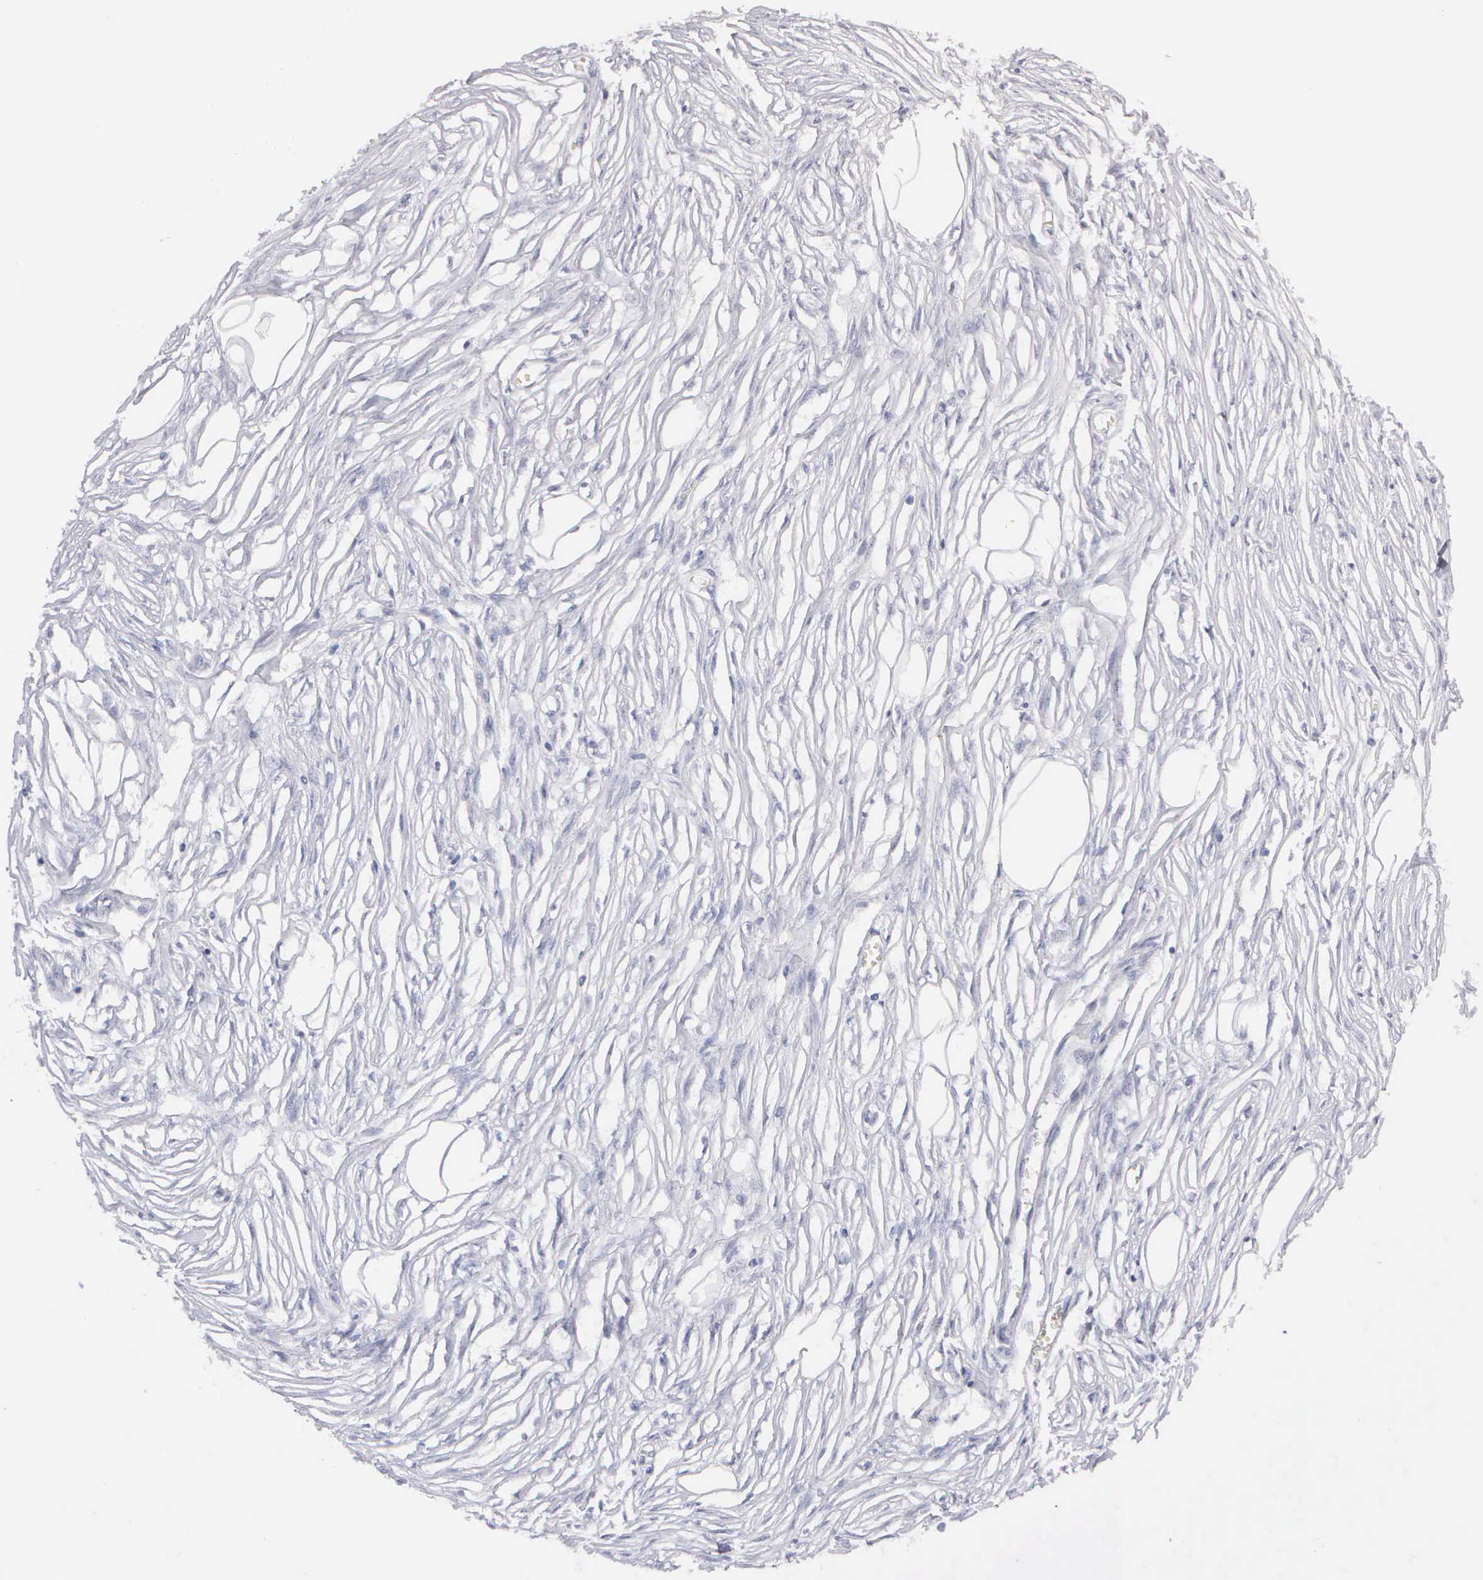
{"staining": {"intensity": "negative", "quantity": "none", "location": "none"}, "tissue": "adipose tissue", "cell_type": "Adipocytes", "image_type": "normal", "snomed": [{"axis": "morphology", "description": "Normal tissue, NOS"}, {"axis": "morphology", "description": "Sarcoma, NOS"}, {"axis": "topography", "description": "Skin"}, {"axis": "topography", "description": "Soft tissue"}], "caption": "Immunohistochemistry (IHC) of unremarkable adipose tissue displays no positivity in adipocytes.", "gene": "CEP170B", "patient": {"sex": "female", "age": 51}}